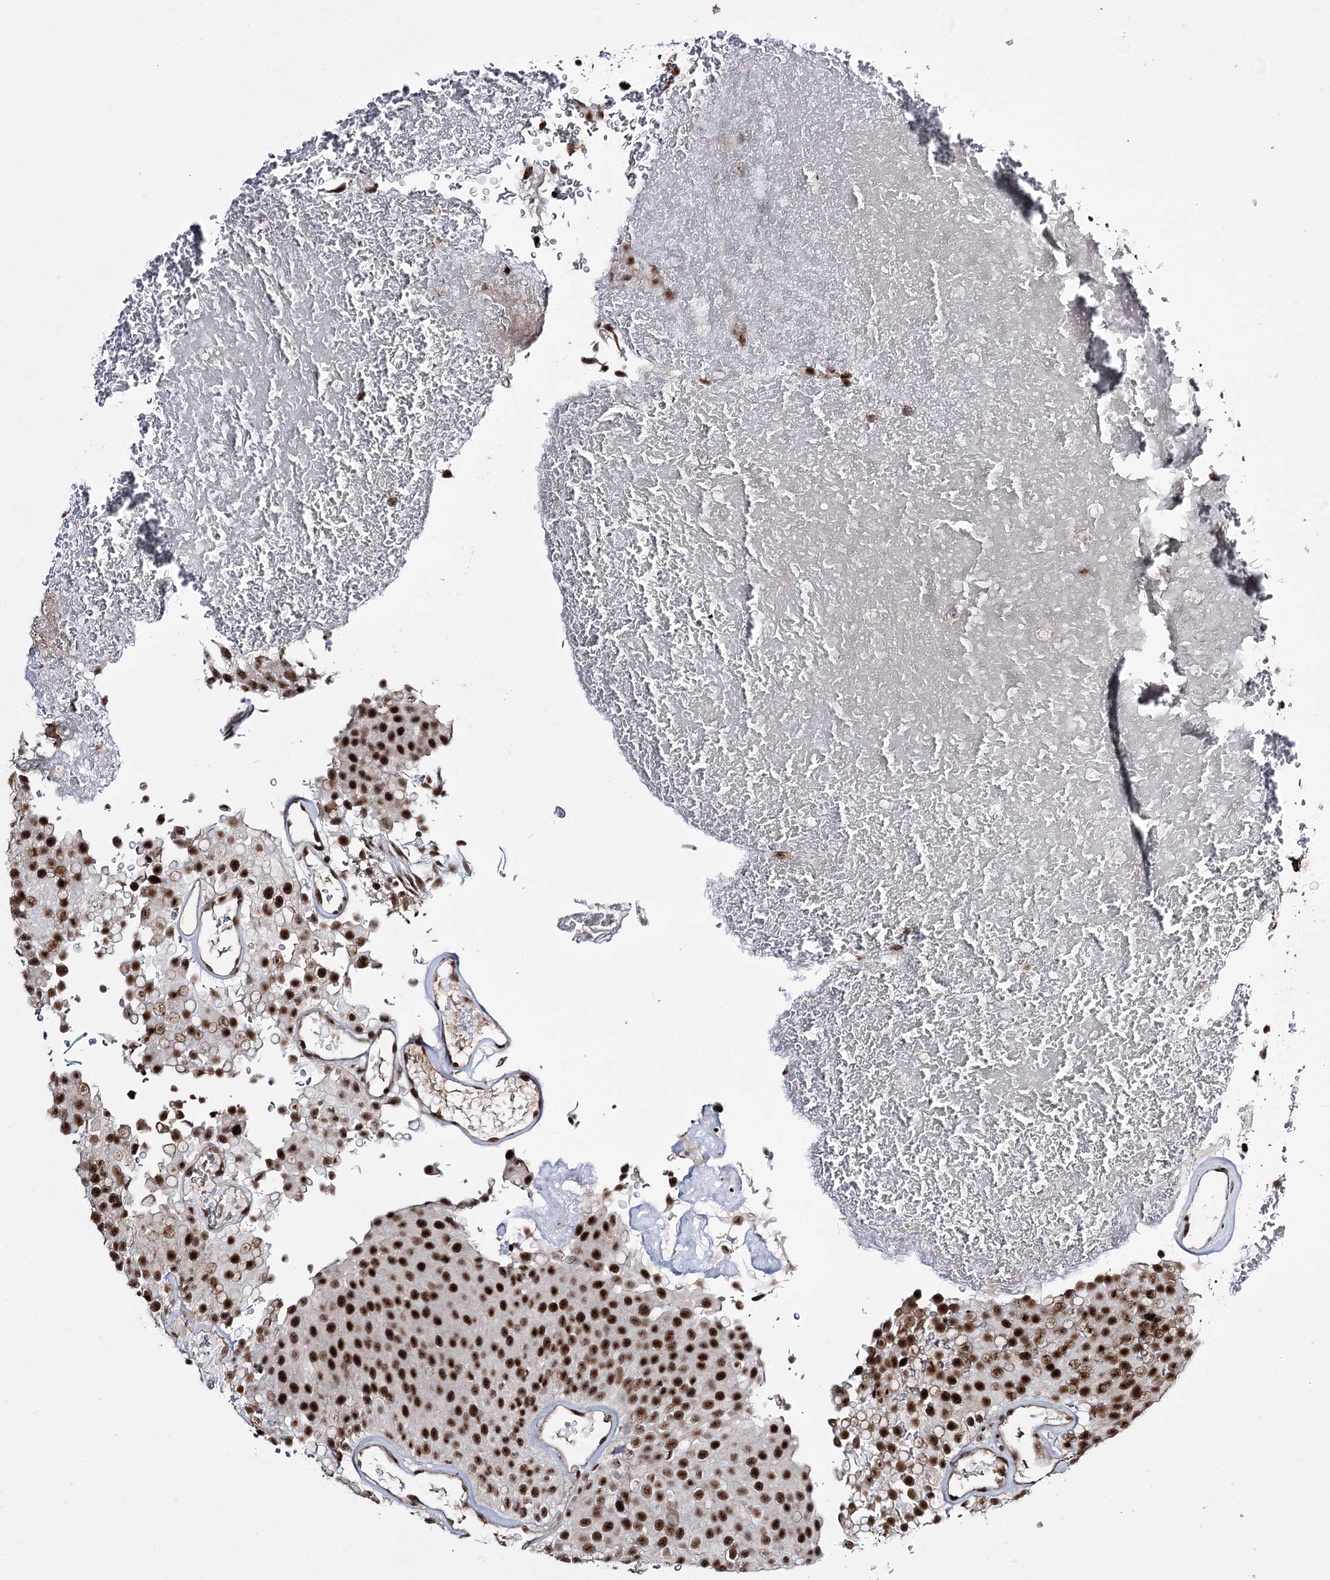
{"staining": {"intensity": "strong", "quantity": ">75%", "location": "nuclear"}, "tissue": "urothelial cancer", "cell_type": "Tumor cells", "image_type": "cancer", "snomed": [{"axis": "morphology", "description": "Urothelial carcinoma, Low grade"}, {"axis": "topography", "description": "Urinary bladder"}], "caption": "IHC of urothelial cancer demonstrates high levels of strong nuclear positivity in about >75% of tumor cells.", "gene": "PRPF40A", "patient": {"sex": "male", "age": 78}}